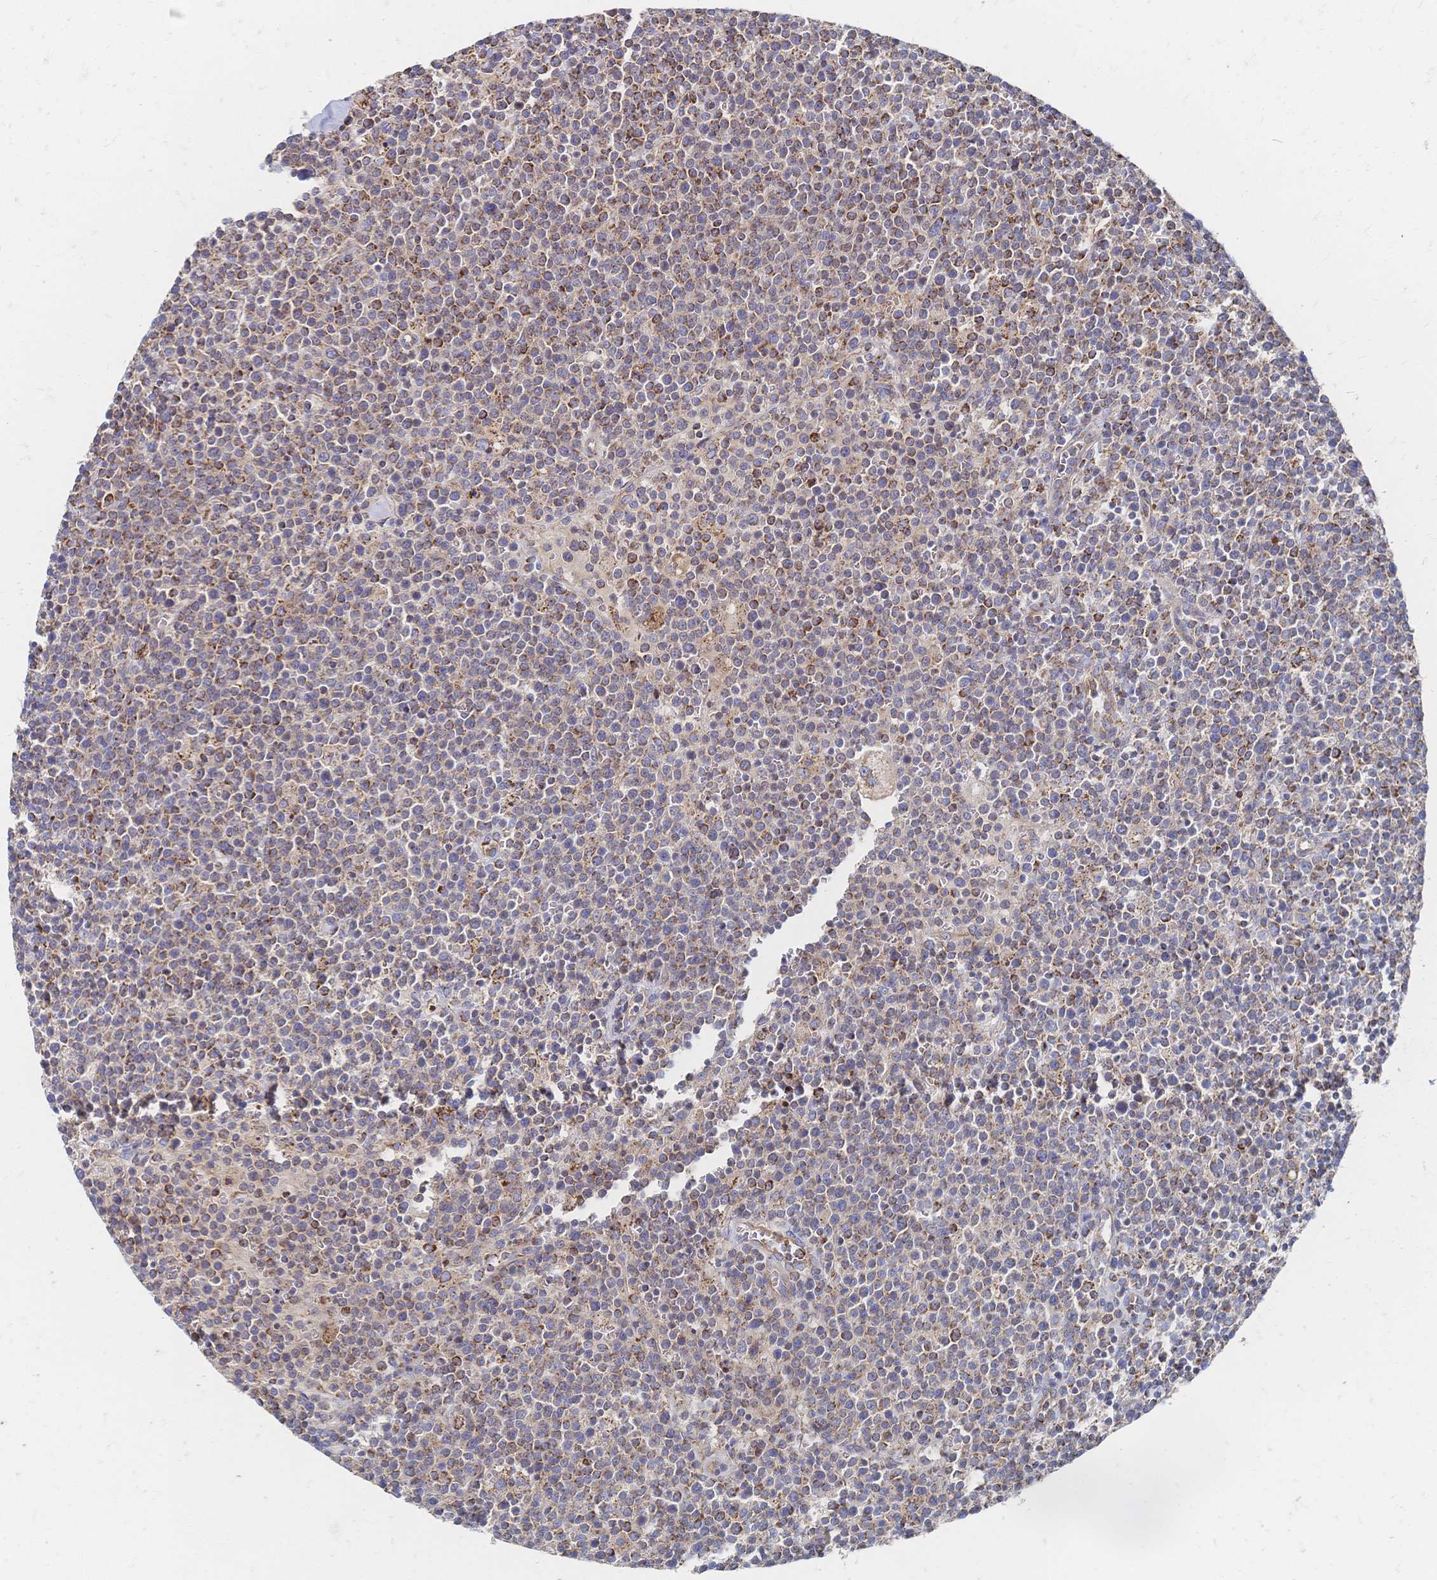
{"staining": {"intensity": "moderate", "quantity": "25%-75%", "location": "cytoplasmic/membranous"}, "tissue": "lymphoma", "cell_type": "Tumor cells", "image_type": "cancer", "snomed": [{"axis": "morphology", "description": "Malignant lymphoma, non-Hodgkin's type, High grade"}, {"axis": "topography", "description": "Lymph node"}], "caption": "Immunohistochemical staining of human malignant lymphoma, non-Hodgkin's type (high-grade) exhibits medium levels of moderate cytoplasmic/membranous expression in approximately 25%-75% of tumor cells.", "gene": "SORBS1", "patient": {"sex": "male", "age": 61}}